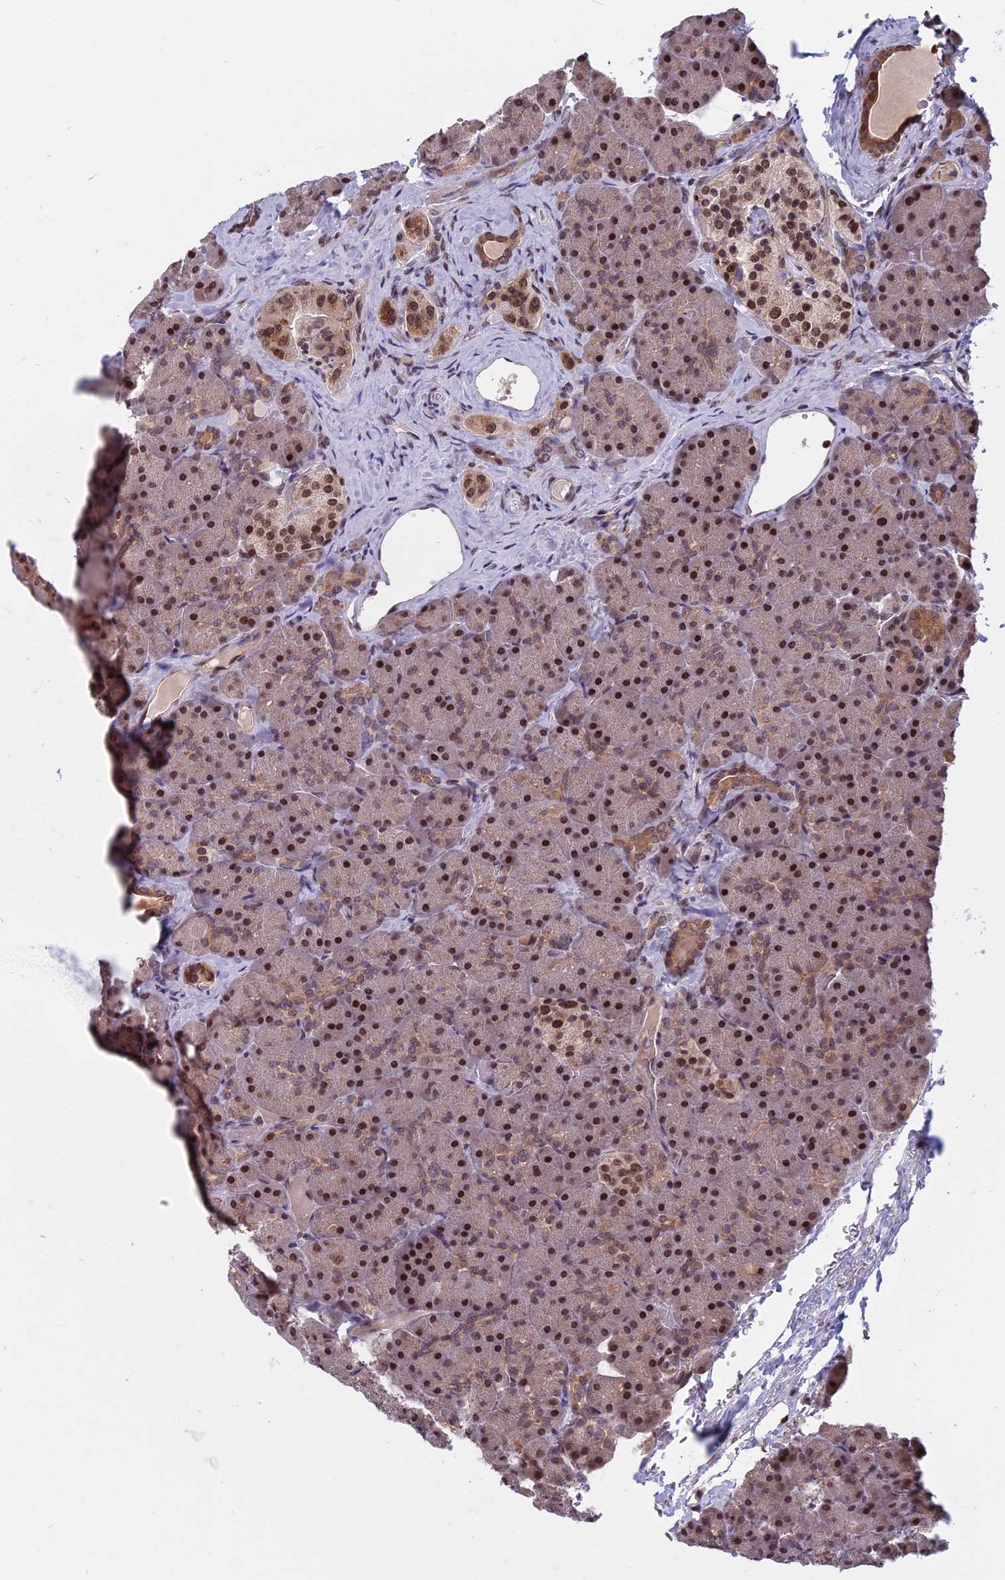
{"staining": {"intensity": "strong", "quantity": ">75%", "location": "nuclear"}, "tissue": "pancreas", "cell_type": "Exocrine glandular cells", "image_type": "normal", "snomed": [{"axis": "morphology", "description": "Normal tissue, NOS"}, {"axis": "topography", "description": "Pancreas"}], "caption": "Protein staining of benign pancreas shows strong nuclear staining in approximately >75% of exocrine glandular cells. Nuclei are stained in blue.", "gene": "CCDC113", "patient": {"sex": "male", "age": 36}}